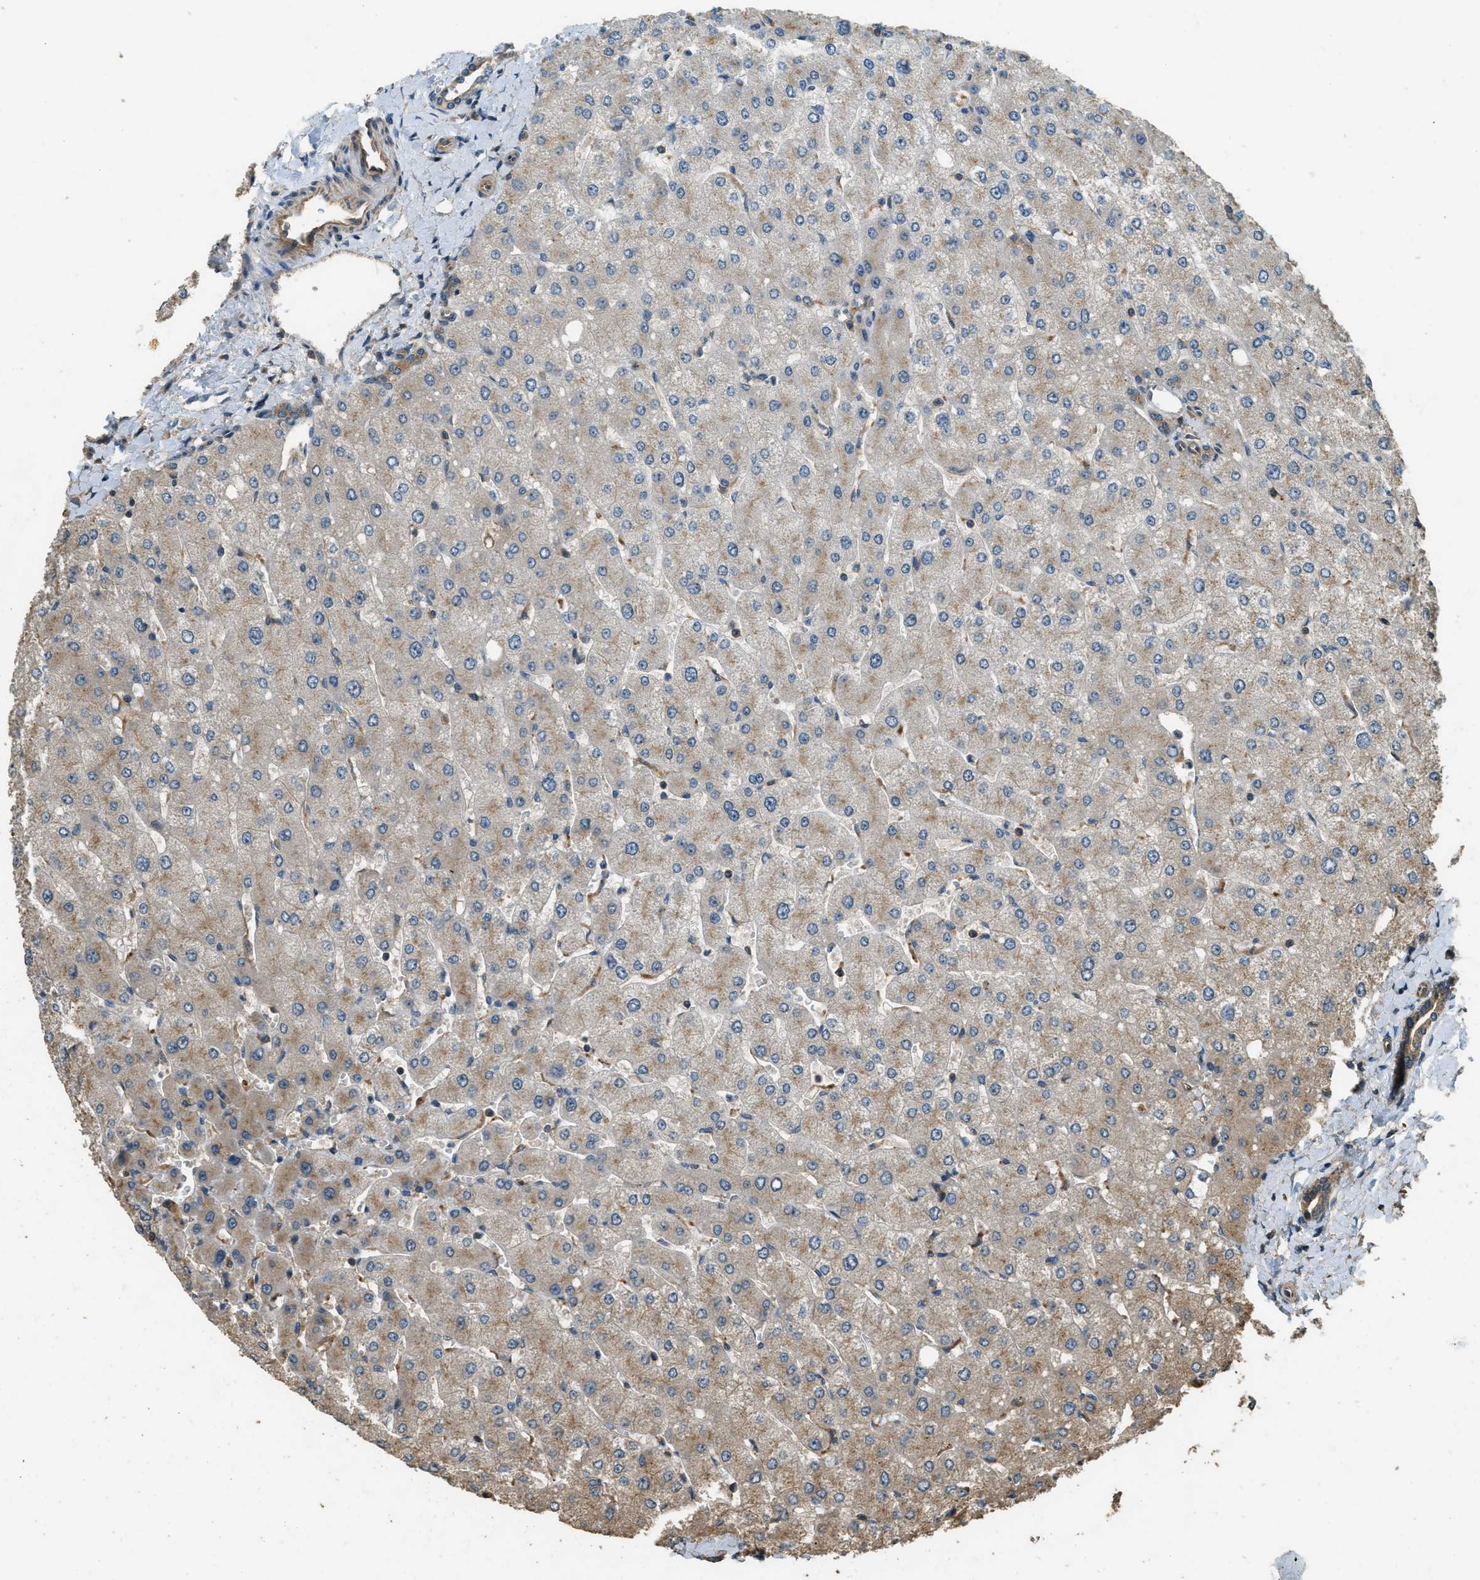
{"staining": {"intensity": "moderate", "quantity": ">75%", "location": "cytoplasmic/membranous"}, "tissue": "liver", "cell_type": "Cholangiocytes", "image_type": "normal", "snomed": [{"axis": "morphology", "description": "Normal tissue, NOS"}, {"axis": "topography", "description": "Liver"}], "caption": "Cholangiocytes show medium levels of moderate cytoplasmic/membranous expression in approximately >75% of cells in unremarkable liver. (DAB (3,3'-diaminobenzidine) IHC, brown staining for protein, blue staining for nuclei).", "gene": "MARS1", "patient": {"sex": "male", "age": 55}}